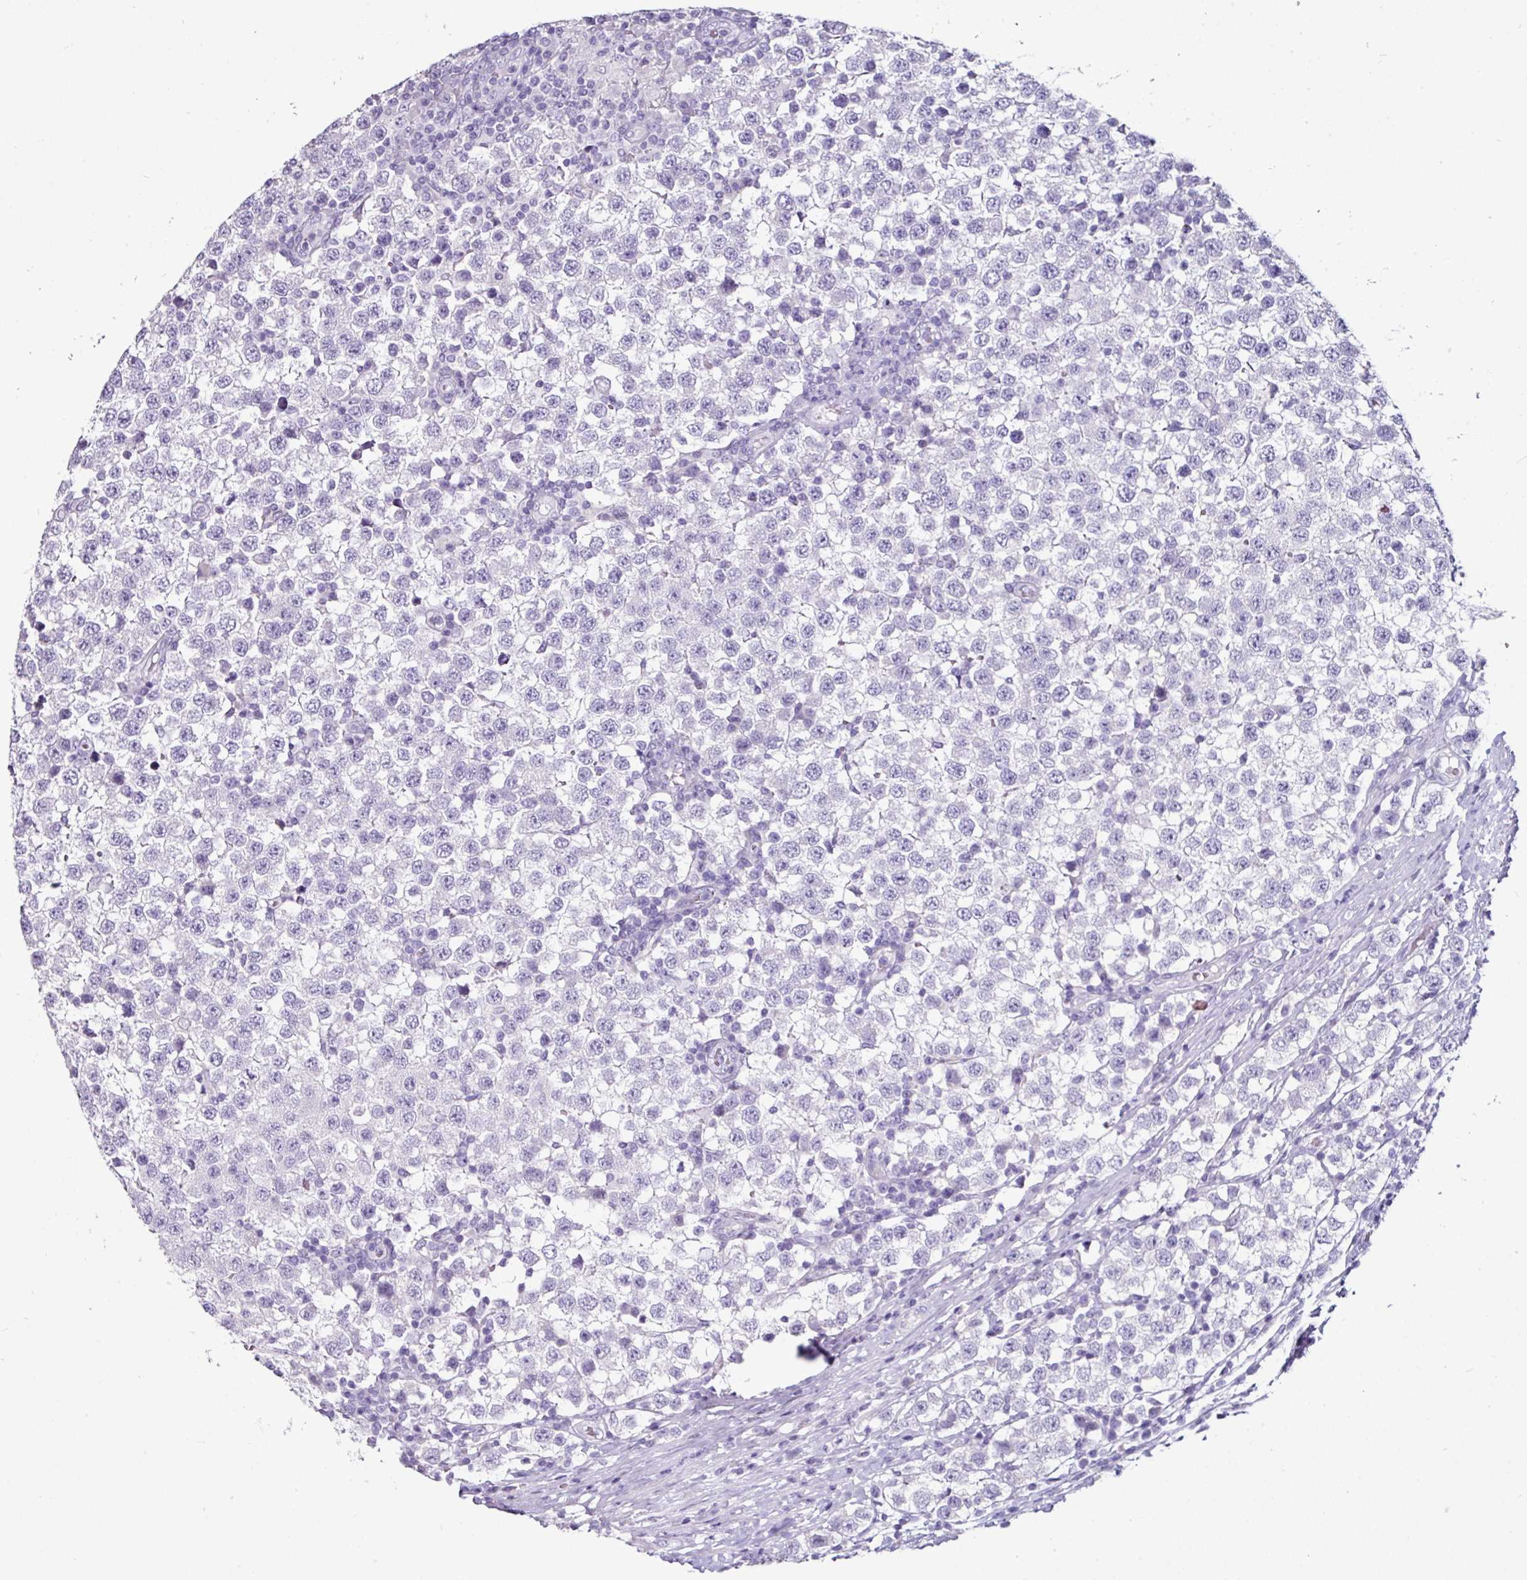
{"staining": {"intensity": "negative", "quantity": "none", "location": "none"}, "tissue": "testis cancer", "cell_type": "Tumor cells", "image_type": "cancer", "snomed": [{"axis": "morphology", "description": "Seminoma, NOS"}, {"axis": "topography", "description": "Testis"}], "caption": "Tumor cells are negative for protein expression in human testis cancer. Nuclei are stained in blue.", "gene": "GLP2R", "patient": {"sex": "male", "age": 34}}